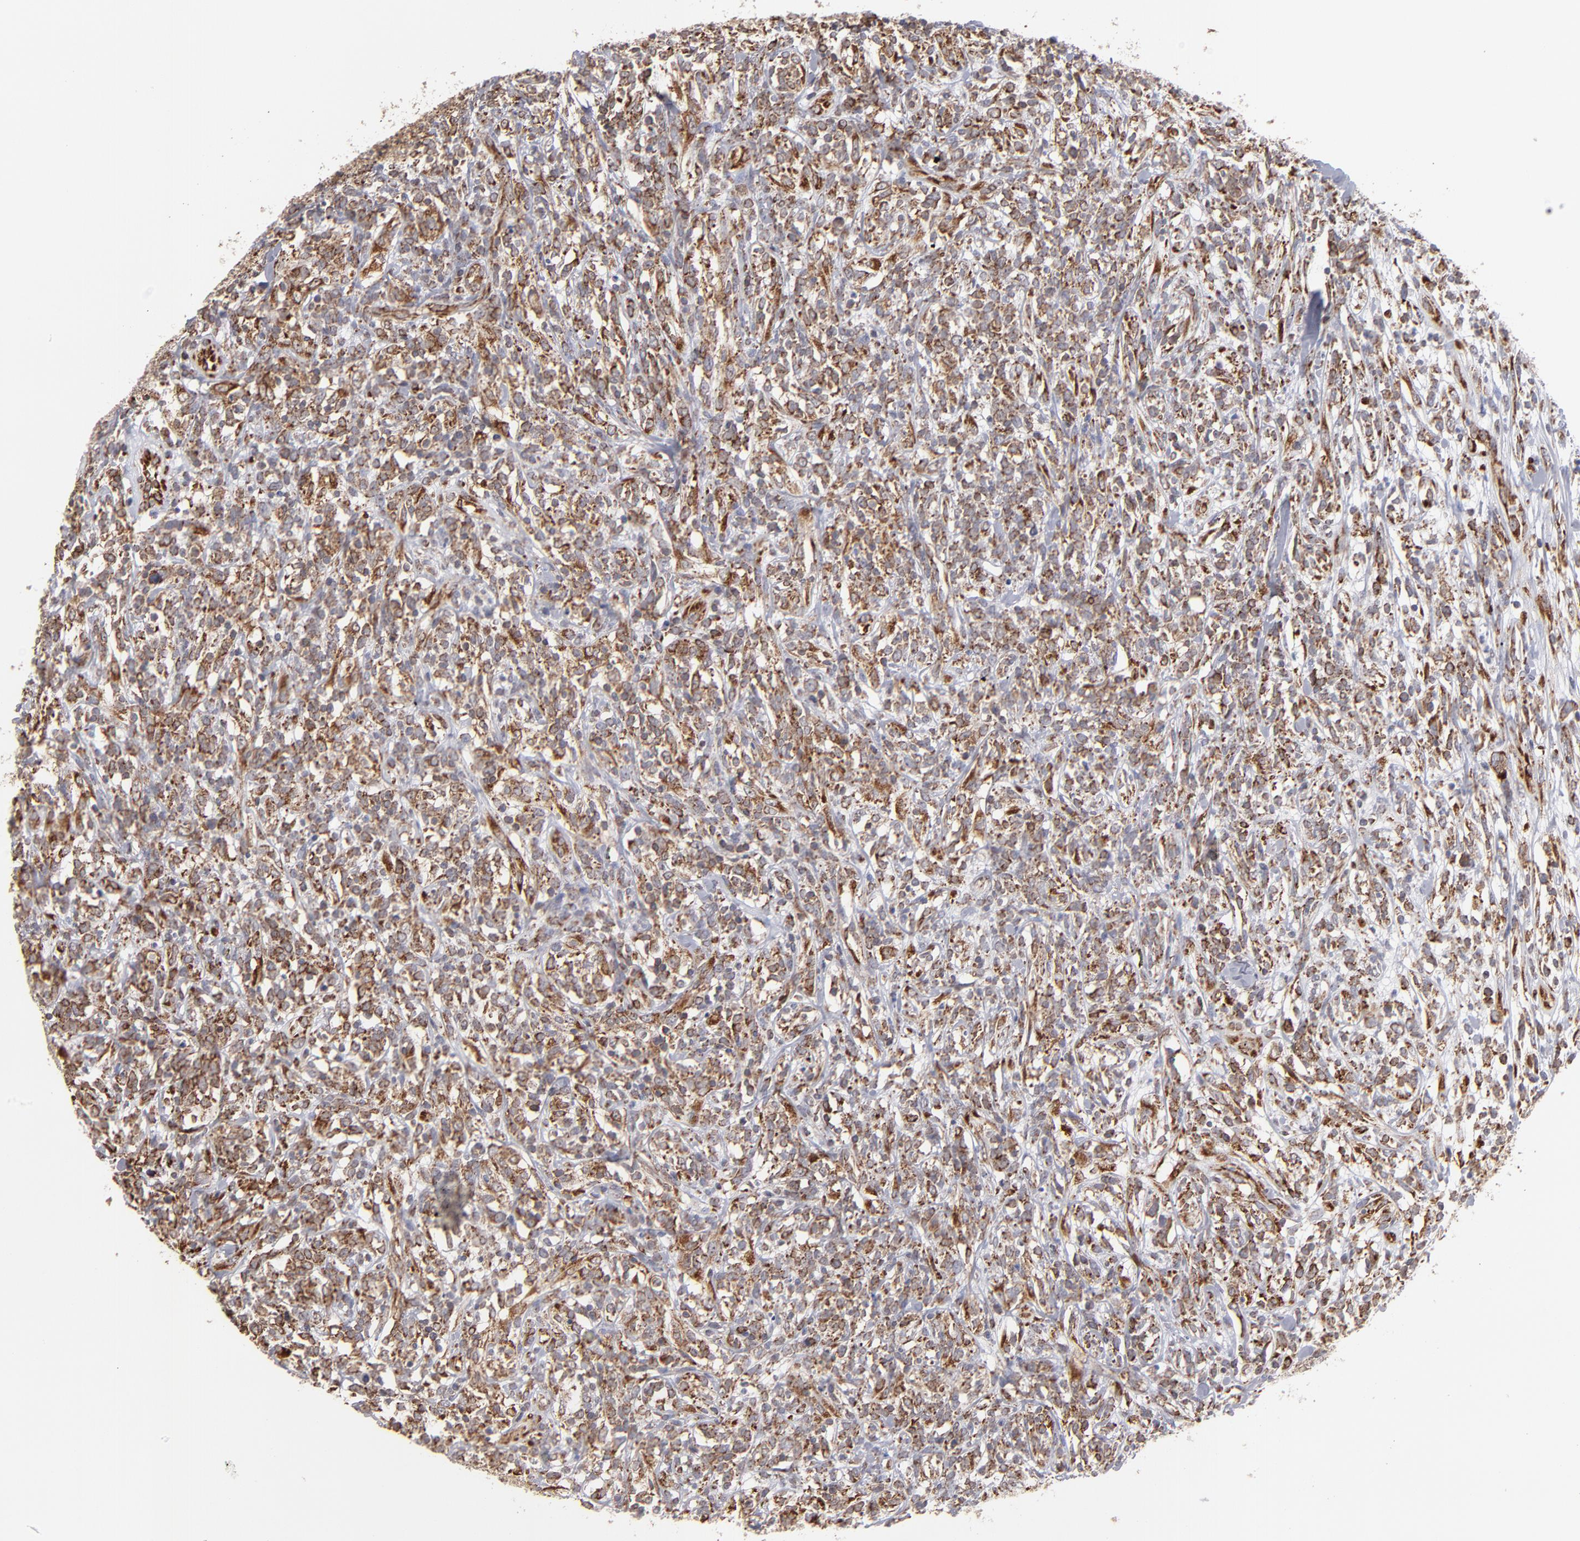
{"staining": {"intensity": "moderate", "quantity": ">75%", "location": "cytoplasmic/membranous"}, "tissue": "lymphoma", "cell_type": "Tumor cells", "image_type": "cancer", "snomed": [{"axis": "morphology", "description": "Malignant lymphoma, non-Hodgkin's type, High grade"}, {"axis": "topography", "description": "Lymph node"}], "caption": "Immunohistochemistry staining of malignant lymphoma, non-Hodgkin's type (high-grade), which displays medium levels of moderate cytoplasmic/membranous positivity in about >75% of tumor cells indicating moderate cytoplasmic/membranous protein positivity. The staining was performed using DAB (brown) for protein detection and nuclei were counterstained in hematoxylin (blue).", "gene": "KTN1", "patient": {"sex": "female", "age": 73}}